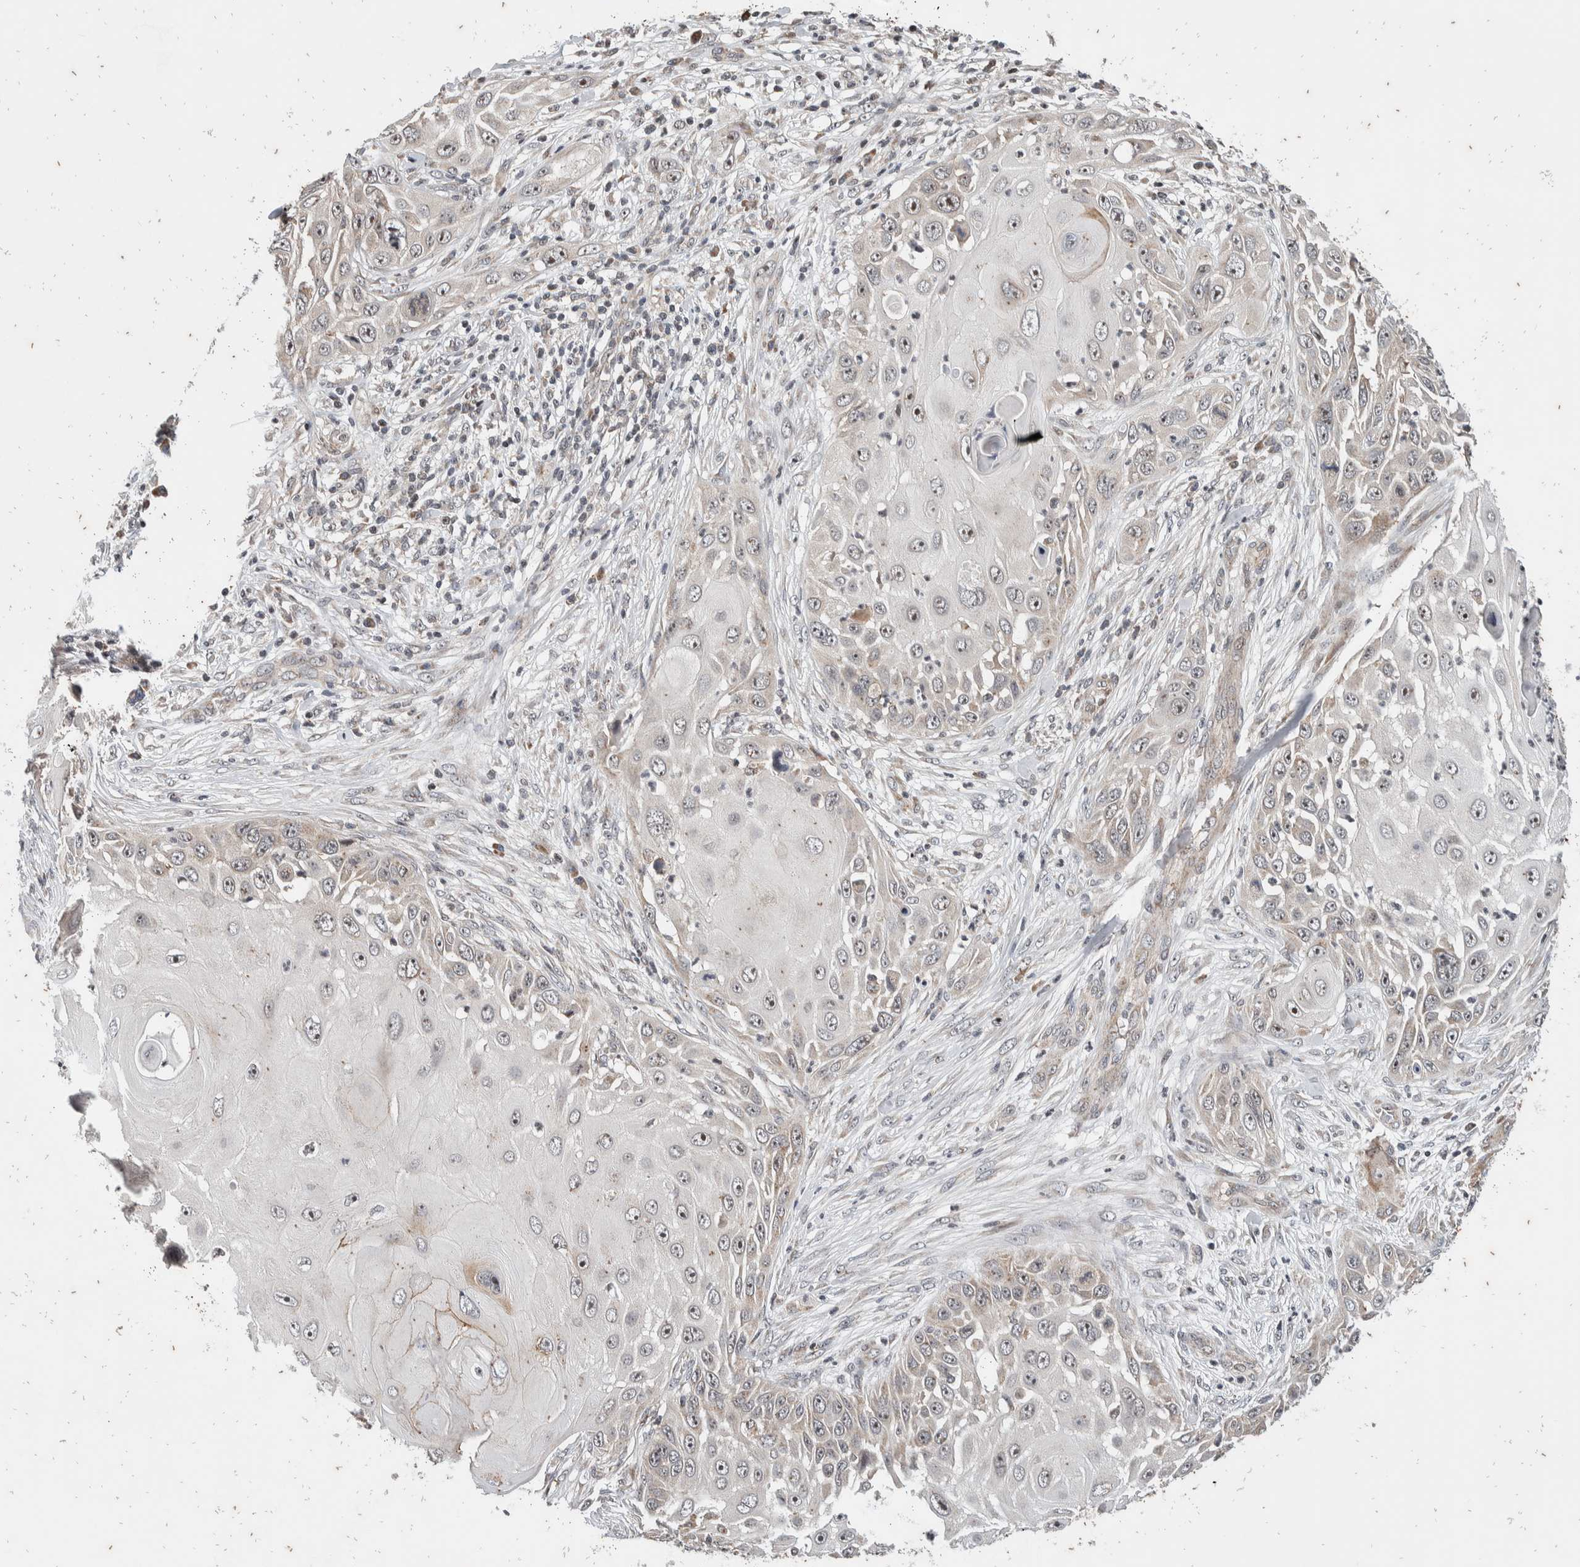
{"staining": {"intensity": "moderate", "quantity": ">75%", "location": "nuclear"}, "tissue": "skin cancer", "cell_type": "Tumor cells", "image_type": "cancer", "snomed": [{"axis": "morphology", "description": "Squamous cell carcinoma, NOS"}, {"axis": "topography", "description": "Skin"}], "caption": "Human skin cancer (squamous cell carcinoma) stained with a protein marker reveals moderate staining in tumor cells.", "gene": "ATXN7L1", "patient": {"sex": "female", "age": 44}}